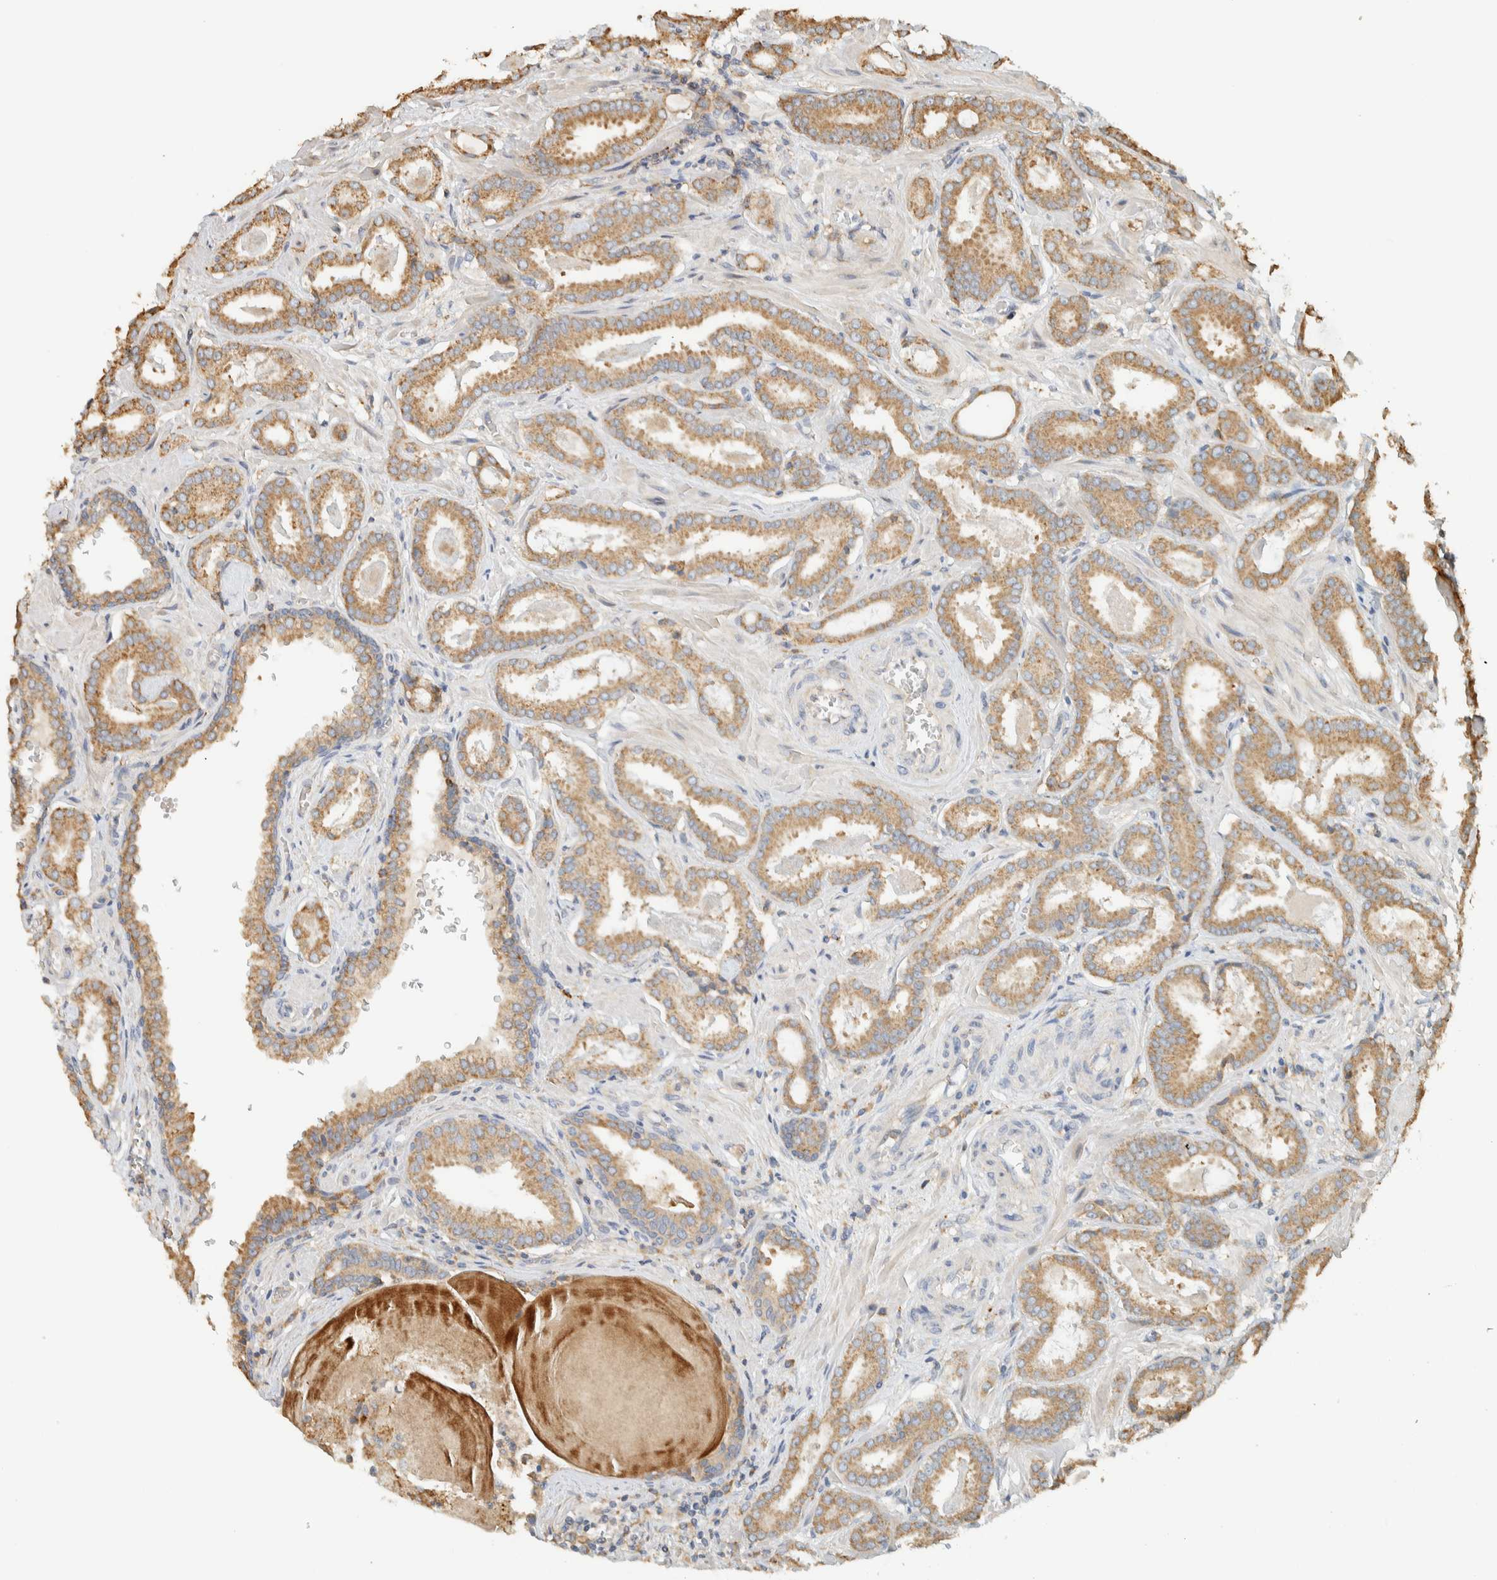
{"staining": {"intensity": "moderate", "quantity": ">75%", "location": "cytoplasmic/membranous"}, "tissue": "prostate cancer", "cell_type": "Tumor cells", "image_type": "cancer", "snomed": [{"axis": "morphology", "description": "Adenocarcinoma, Low grade"}, {"axis": "topography", "description": "Prostate"}], "caption": "Prostate cancer stained for a protein shows moderate cytoplasmic/membranous positivity in tumor cells.", "gene": "RAB11FIP1", "patient": {"sex": "male", "age": 53}}